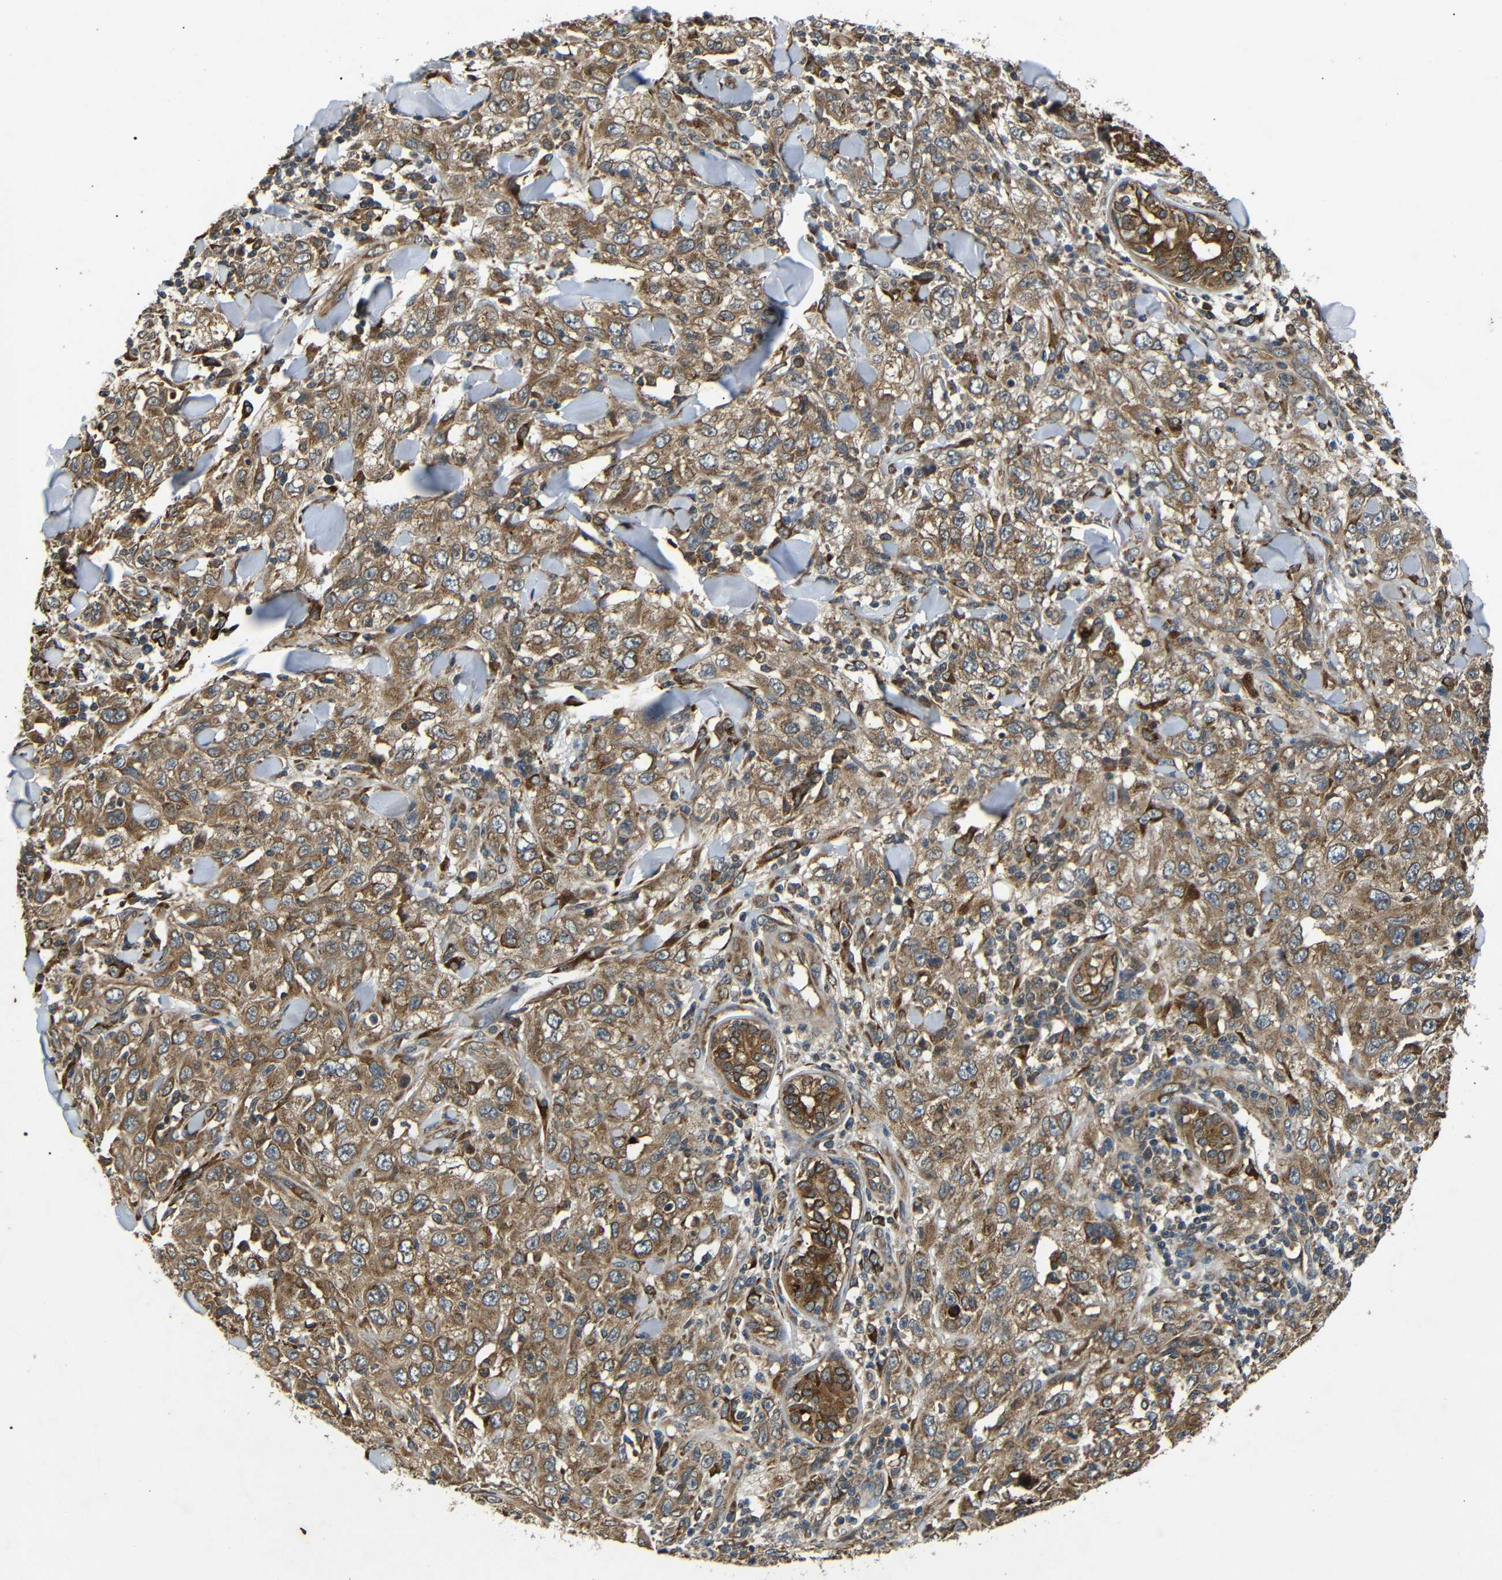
{"staining": {"intensity": "moderate", "quantity": ">75%", "location": "cytoplasmic/membranous"}, "tissue": "skin cancer", "cell_type": "Tumor cells", "image_type": "cancer", "snomed": [{"axis": "morphology", "description": "Squamous cell carcinoma, NOS"}, {"axis": "topography", "description": "Skin"}], "caption": "Skin cancer (squamous cell carcinoma) tissue demonstrates moderate cytoplasmic/membranous expression in about >75% of tumor cells (DAB = brown stain, brightfield microscopy at high magnification).", "gene": "TRPC1", "patient": {"sex": "female", "age": 88}}